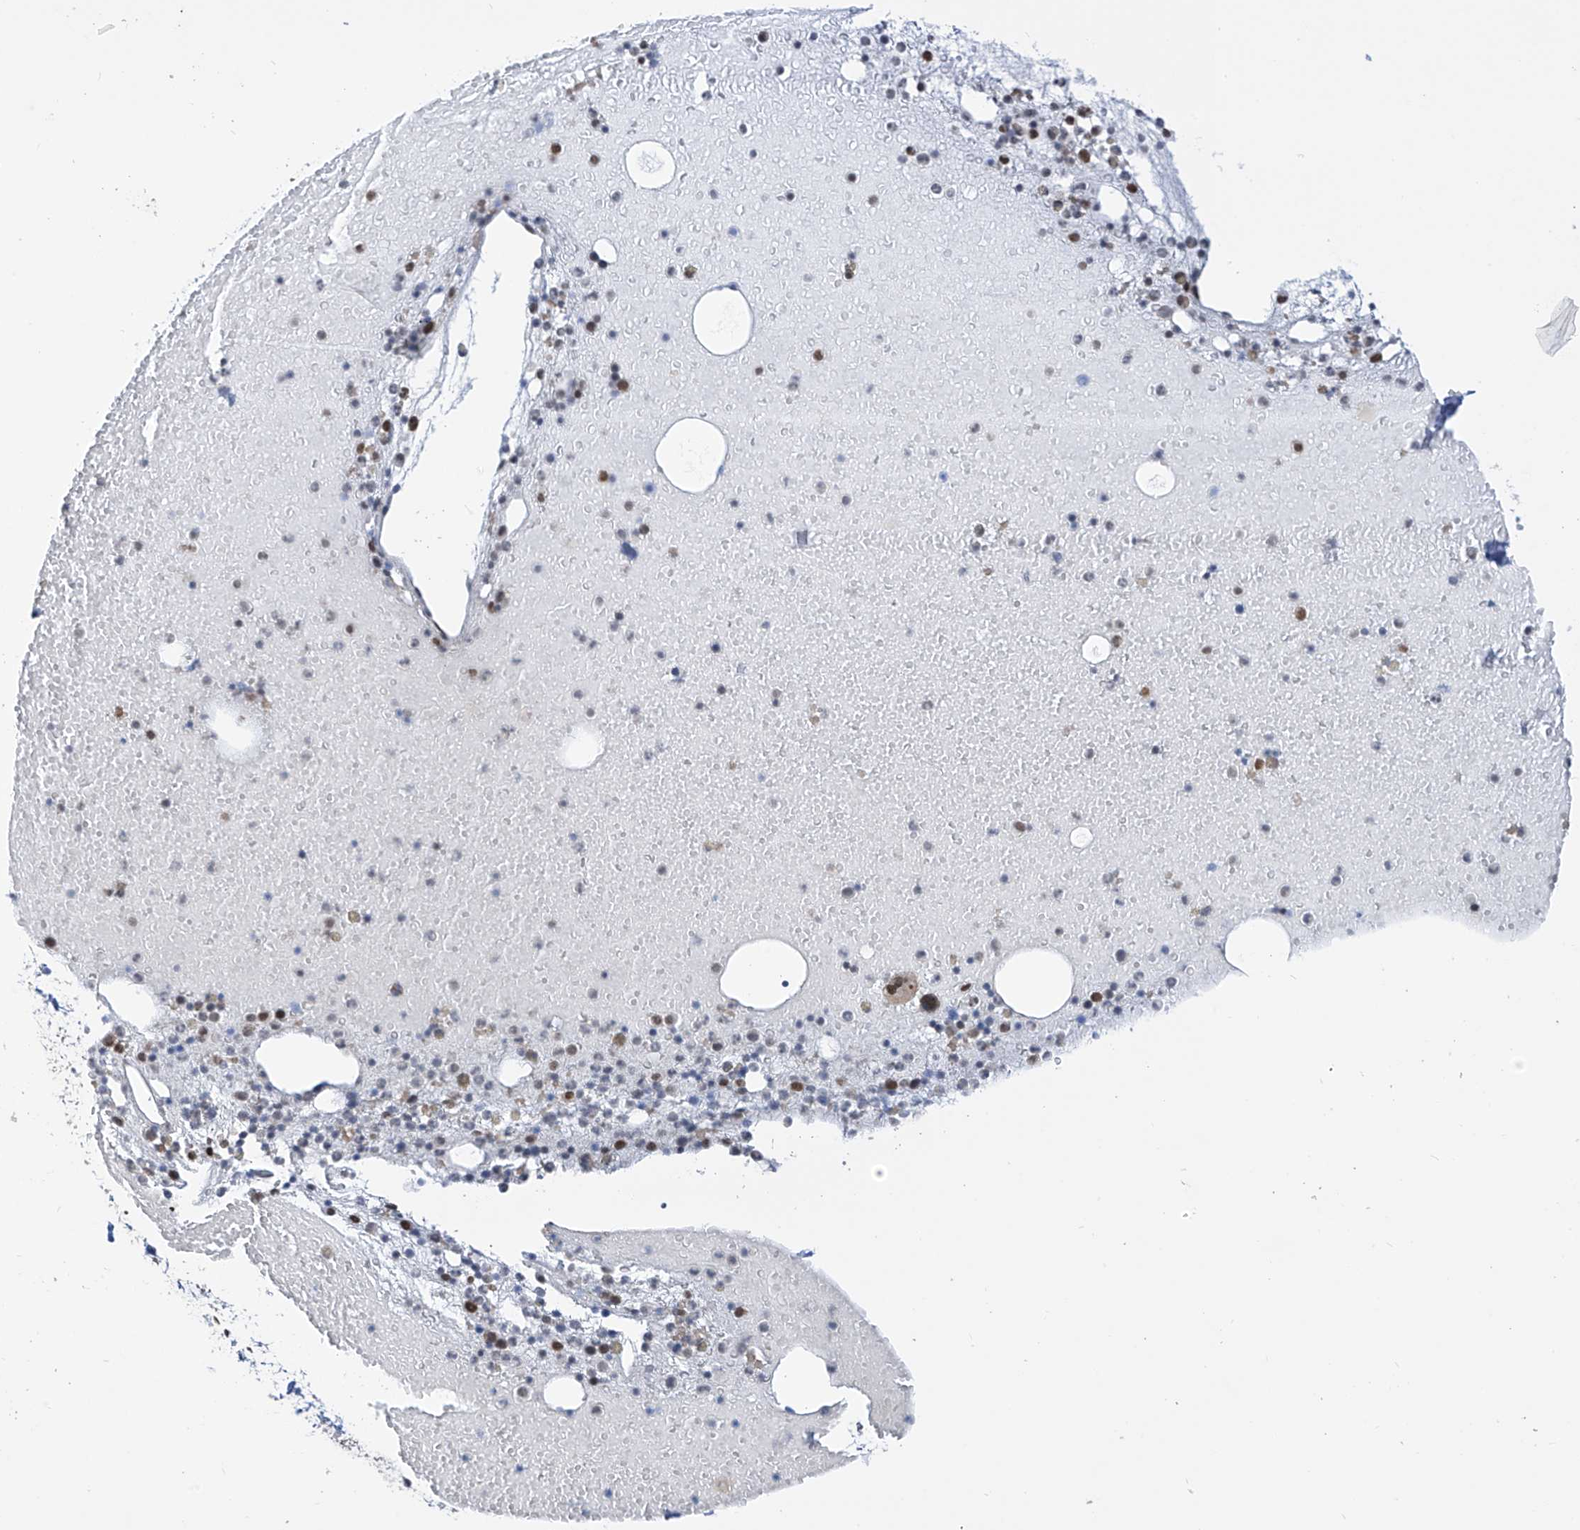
{"staining": {"intensity": "moderate", "quantity": "<25%", "location": "nuclear"}, "tissue": "bone marrow", "cell_type": "Hematopoietic cells", "image_type": "normal", "snomed": [{"axis": "morphology", "description": "Normal tissue, NOS"}, {"axis": "topography", "description": "Bone marrow"}], "caption": "IHC (DAB) staining of unremarkable bone marrow displays moderate nuclear protein positivity in approximately <25% of hematopoietic cells. The staining is performed using DAB (3,3'-diaminobenzidine) brown chromogen to label protein expression. The nuclei are counter-stained blue using hematoxylin.", "gene": "PM20D2", "patient": {"sex": "male", "age": 47}}